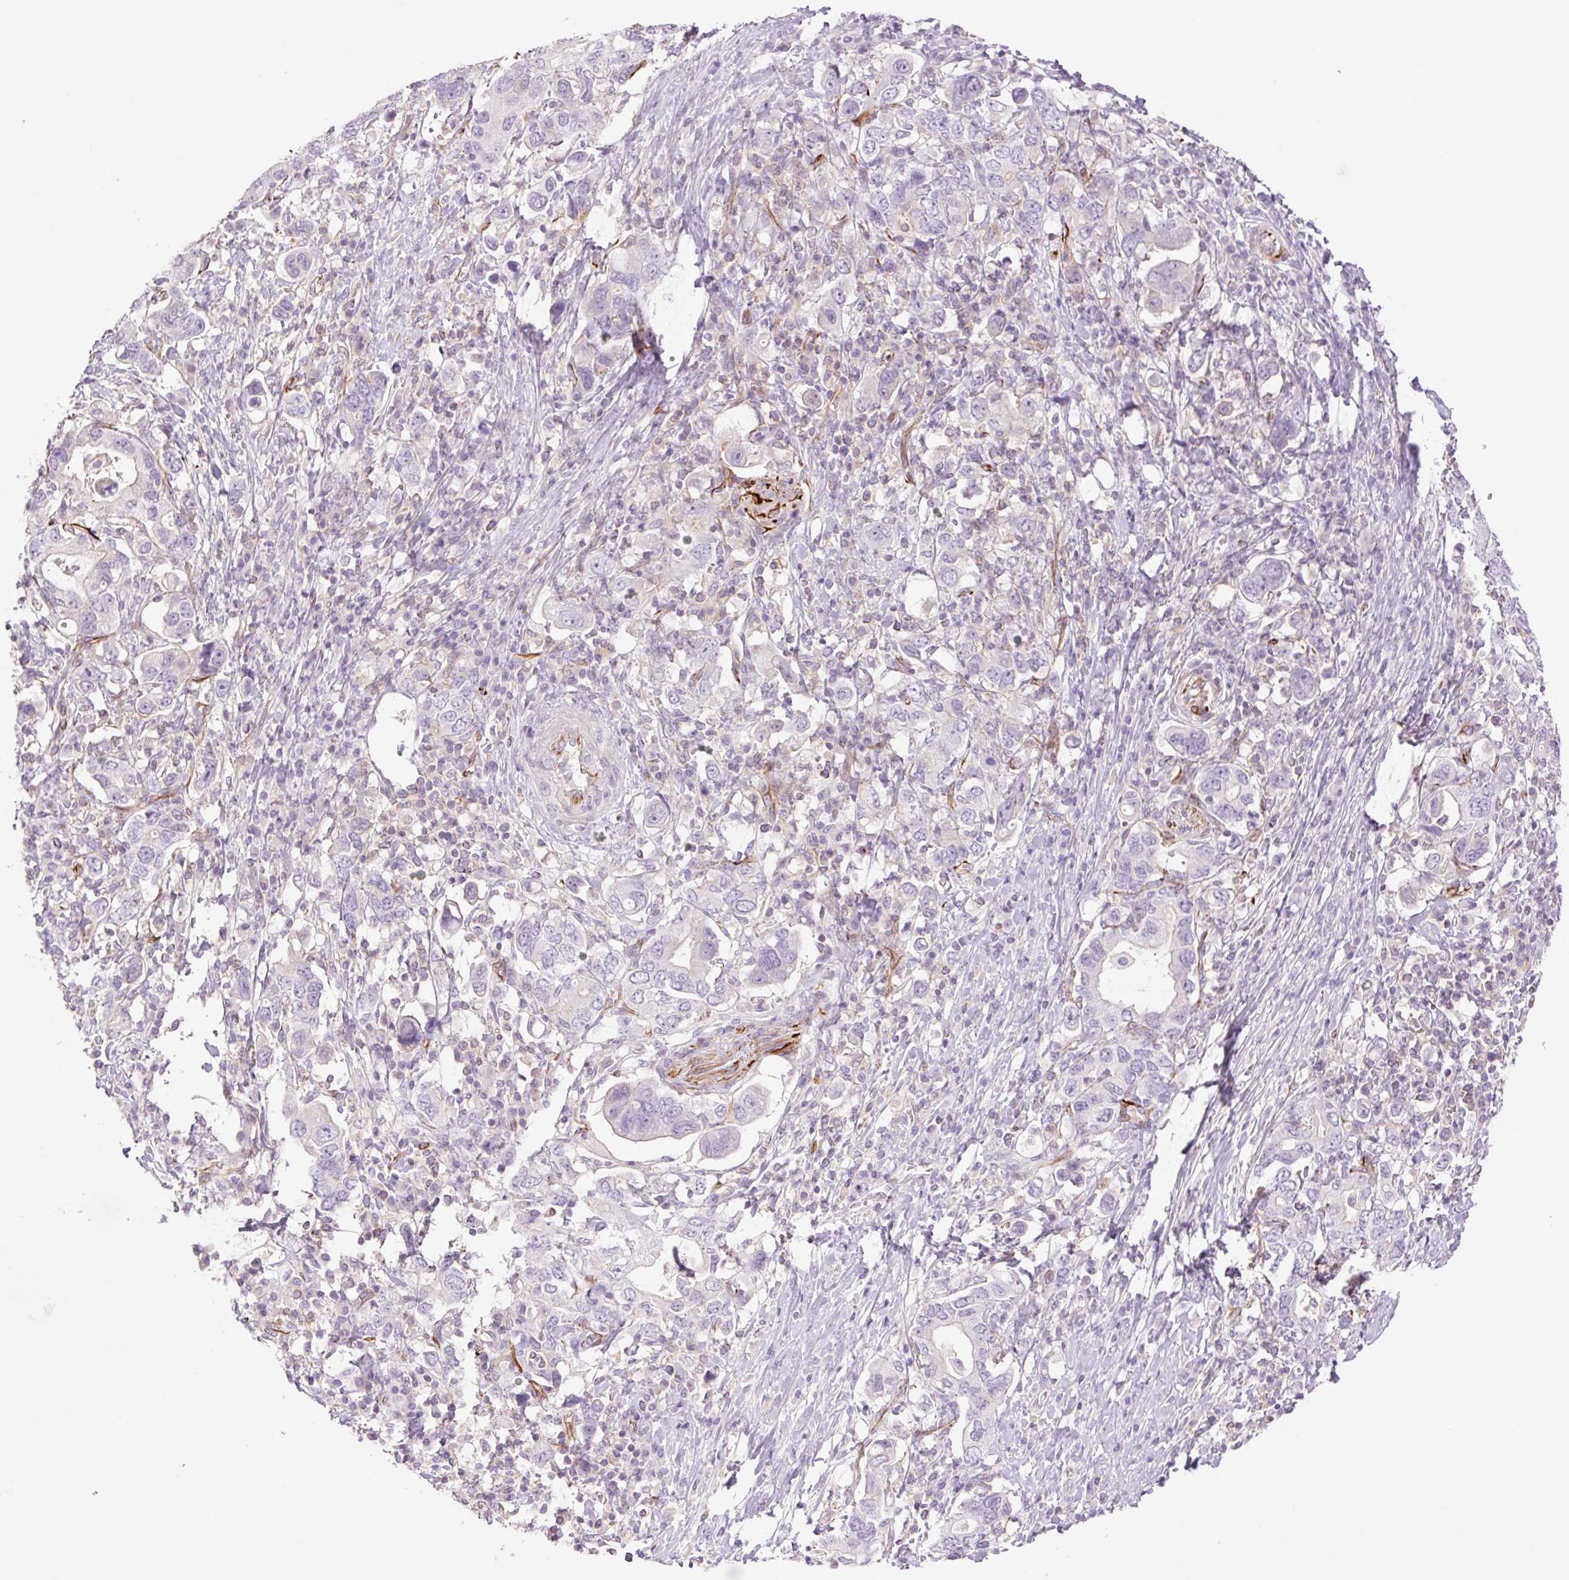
{"staining": {"intensity": "negative", "quantity": "none", "location": "none"}, "tissue": "stomach cancer", "cell_type": "Tumor cells", "image_type": "cancer", "snomed": [{"axis": "morphology", "description": "Adenocarcinoma, NOS"}, {"axis": "topography", "description": "Stomach, upper"}, {"axis": "topography", "description": "Stomach"}], "caption": "The image displays no significant staining in tumor cells of adenocarcinoma (stomach).", "gene": "ZFYVE21", "patient": {"sex": "male", "age": 62}}